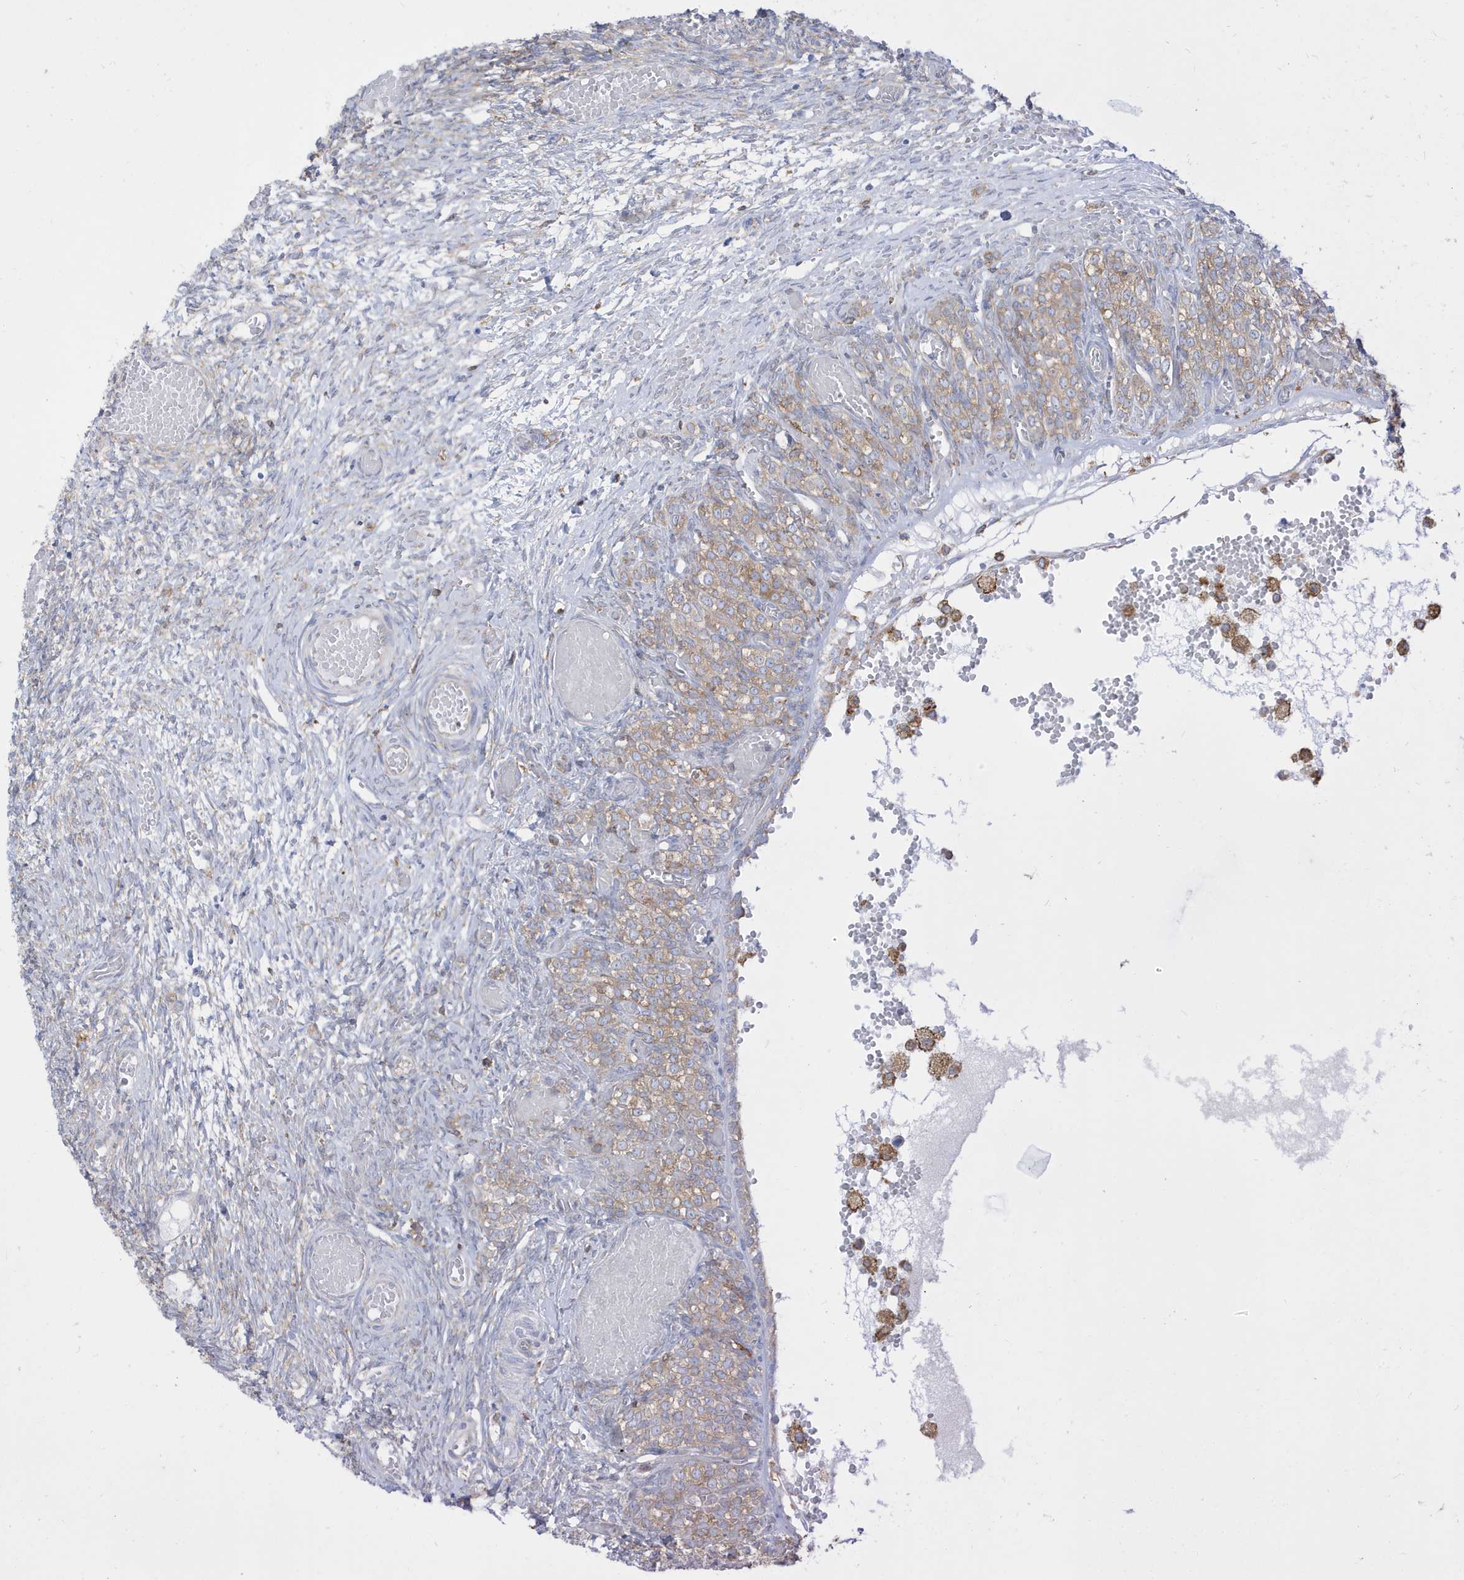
{"staining": {"intensity": "negative", "quantity": "none", "location": "none"}, "tissue": "ovary", "cell_type": "Ovarian stroma cells", "image_type": "normal", "snomed": [{"axis": "morphology", "description": "Adenocarcinoma, NOS"}, {"axis": "topography", "description": "Endometrium"}], "caption": "DAB (3,3'-diaminobenzidine) immunohistochemical staining of normal ovary demonstrates no significant expression in ovarian stroma cells.", "gene": "PDIA6", "patient": {"sex": "female", "age": 32}}